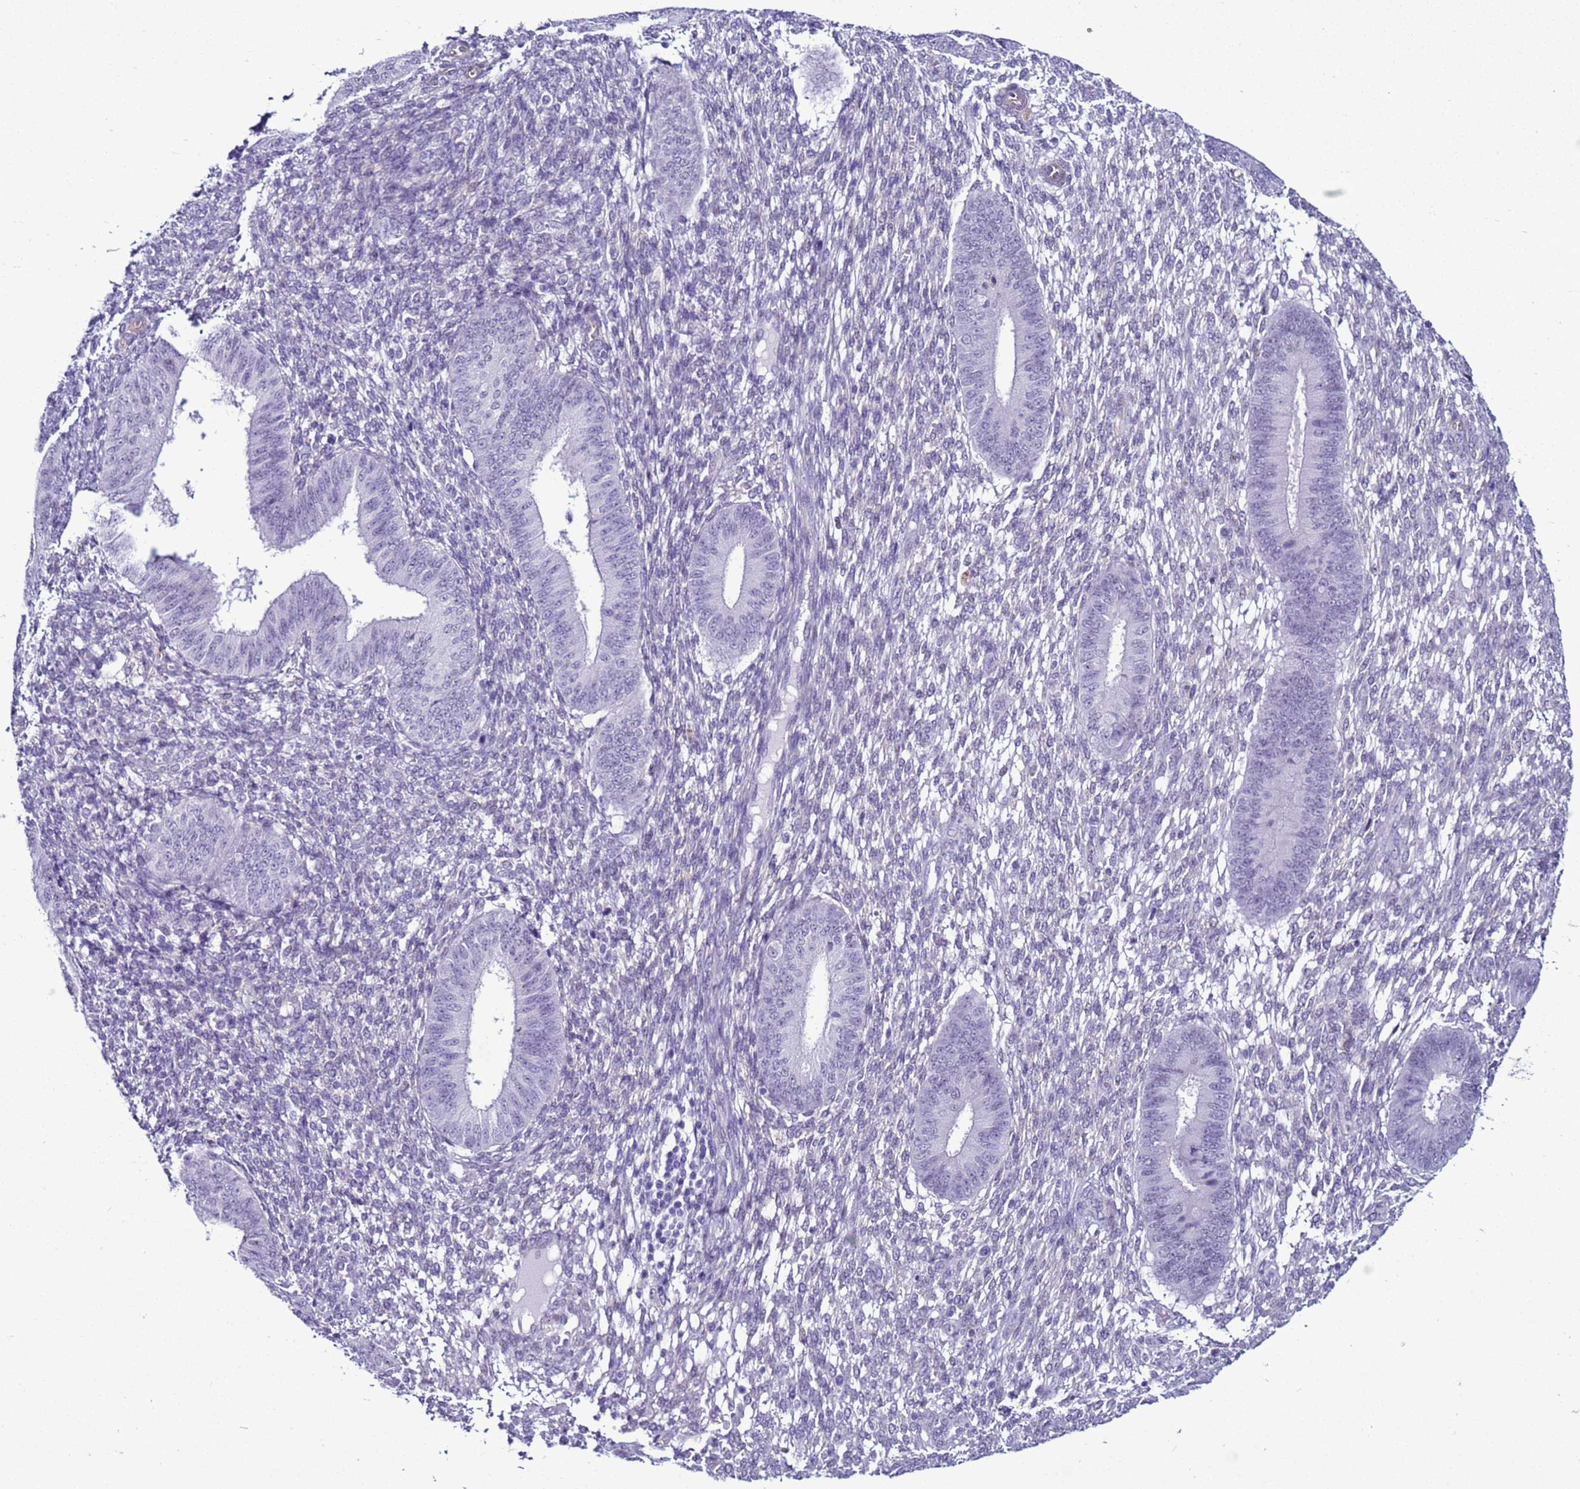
{"staining": {"intensity": "negative", "quantity": "none", "location": "none"}, "tissue": "endometrium", "cell_type": "Cells in endometrial stroma", "image_type": "normal", "snomed": [{"axis": "morphology", "description": "Normal tissue, NOS"}, {"axis": "topography", "description": "Endometrium"}], "caption": "DAB (3,3'-diaminobenzidine) immunohistochemical staining of benign human endometrium exhibits no significant expression in cells in endometrial stroma.", "gene": "LRRC10B", "patient": {"sex": "female", "age": 49}}